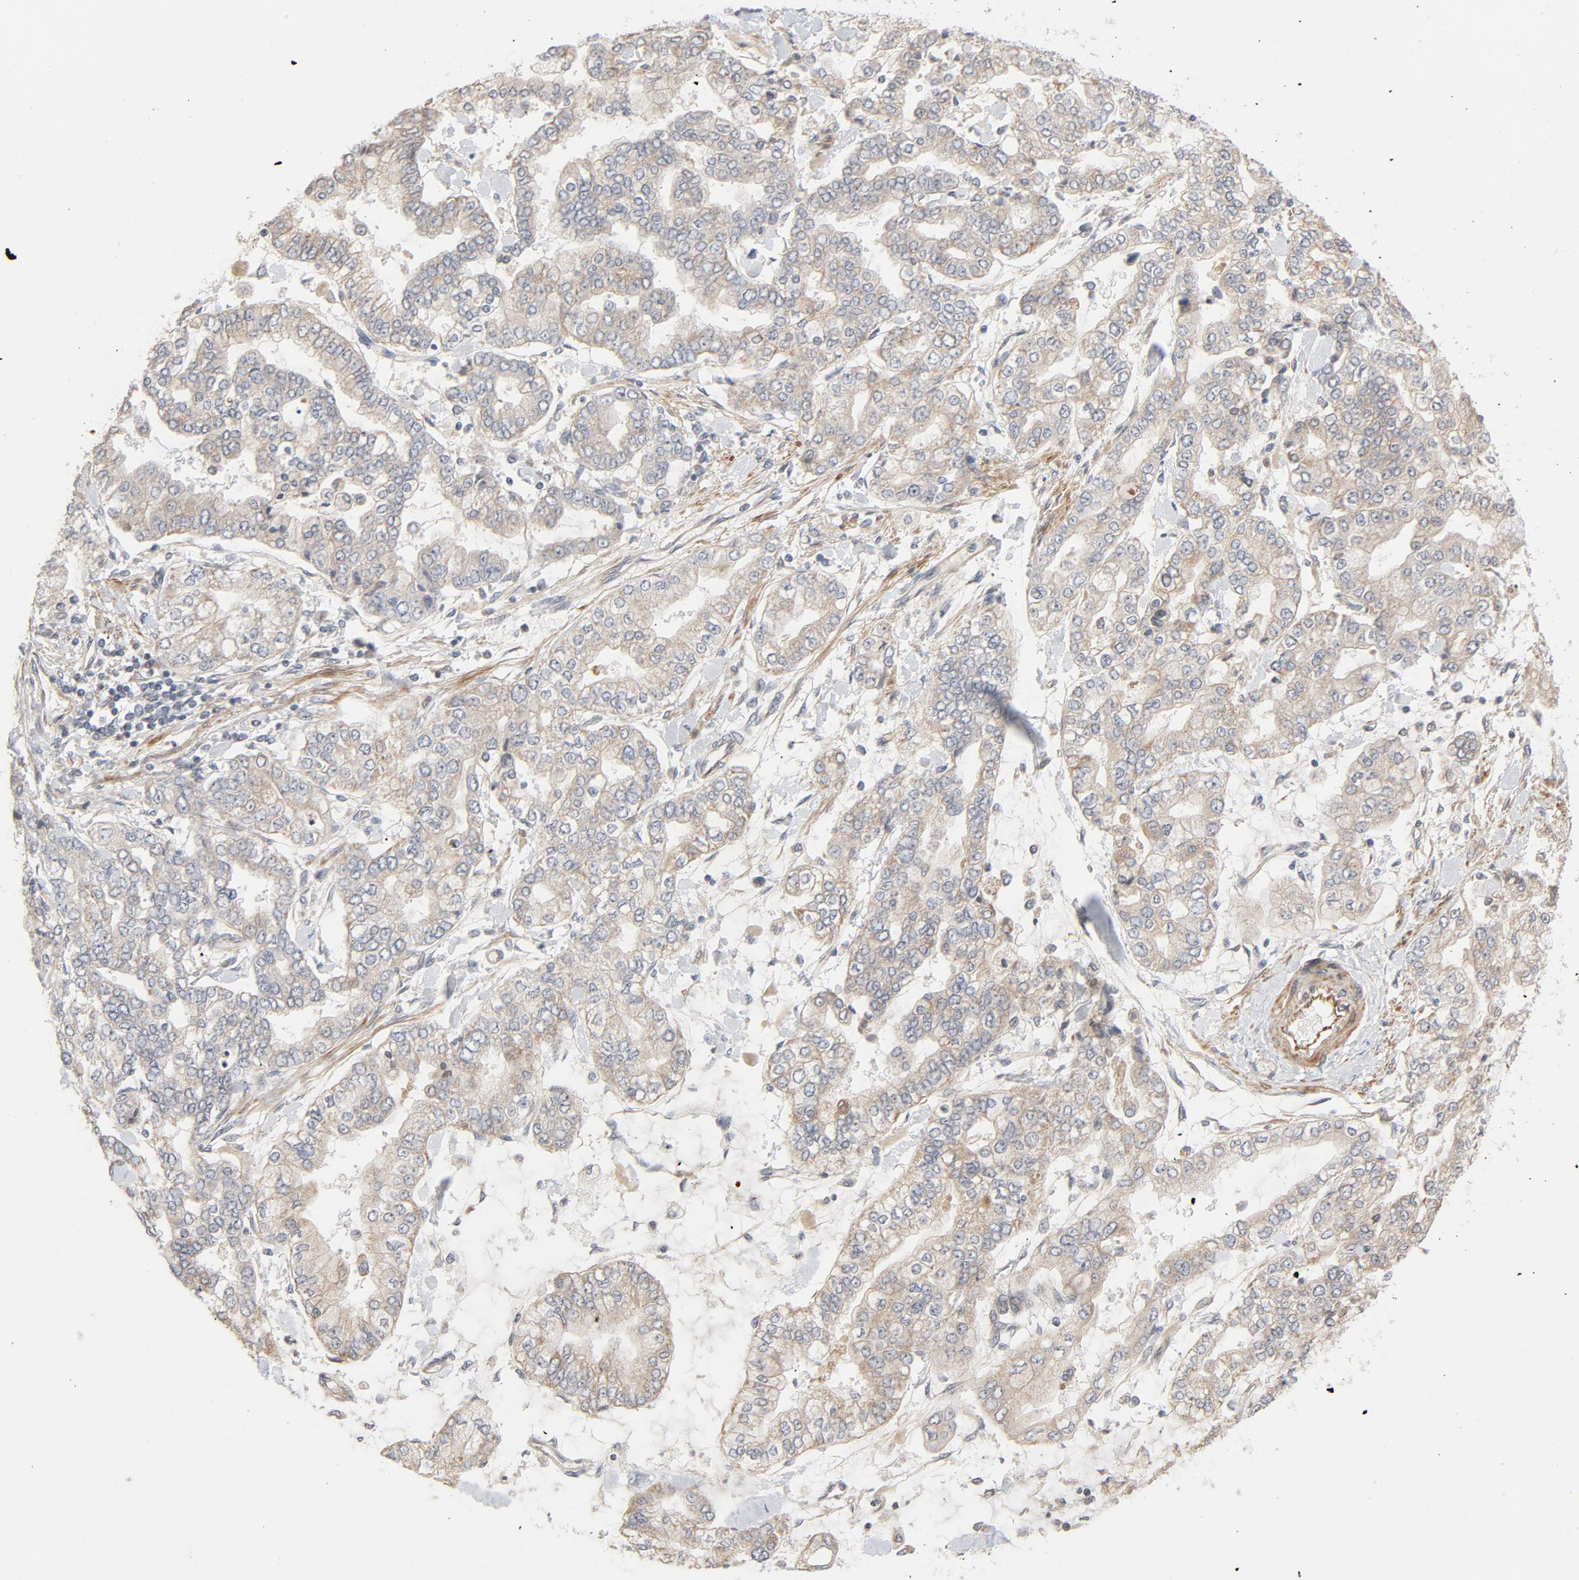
{"staining": {"intensity": "moderate", "quantity": ">75%", "location": "cytoplasmic/membranous"}, "tissue": "stomach cancer", "cell_type": "Tumor cells", "image_type": "cancer", "snomed": [{"axis": "morphology", "description": "Normal tissue, NOS"}, {"axis": "morphology", "description": "Adenocarcinoma, NOS"}, {"axis": "topography", "description": "Stomach, upper"}, {"axis": "topography", "description": "Stomach"}], "caption": "About >75% of tumor cells in stomach adenocarcinoma demonstrate moderate cytoplasmic/membranous protein staining as visualized by brown immunohistochemical staining.", "gene": "TRIOBP", "patient": {"sex": "male", "age": 76}}